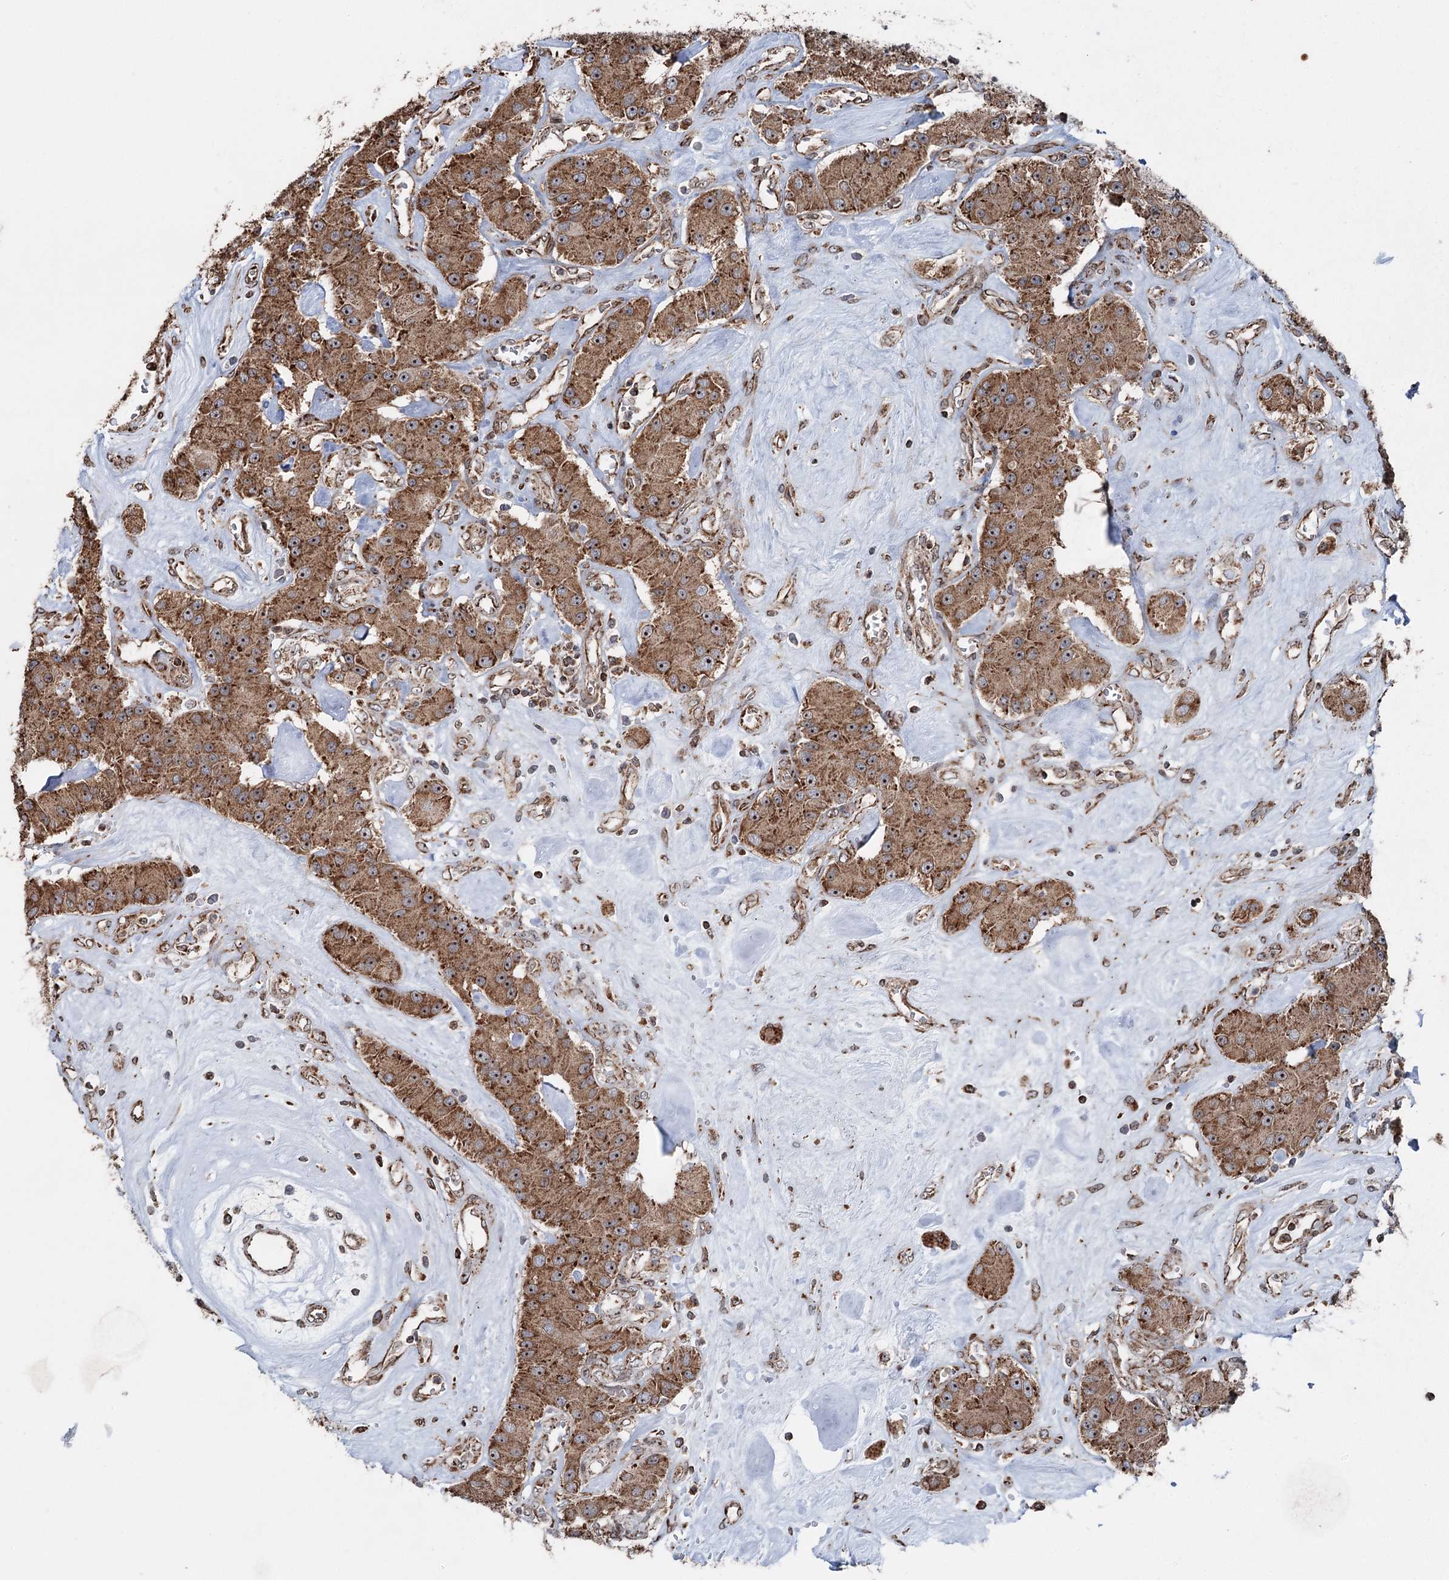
{"staining": {"intensity": "strong", "quantity": ">75%", "location": "cytoplasmic/membranous,nuclear"}, "tissue": "carcinoid", "cell_type": "Tumor cells", "image_type": "cancer", "snomed": [{"axis": "morphology", "description": "Carcinoid, malignant, NOS"}, {"axis": "topography", "description": "Pancreas"}], "caption": "Immunohistochemistry image of human carcinoid stained for a protein (brown), which reveals high levels of strong cytoplasmic/membranous and nuclear staining in approximately >75% of tumor cells.", "gene": "STEEP1", "patient": {"sex": "male", "age": 41}}